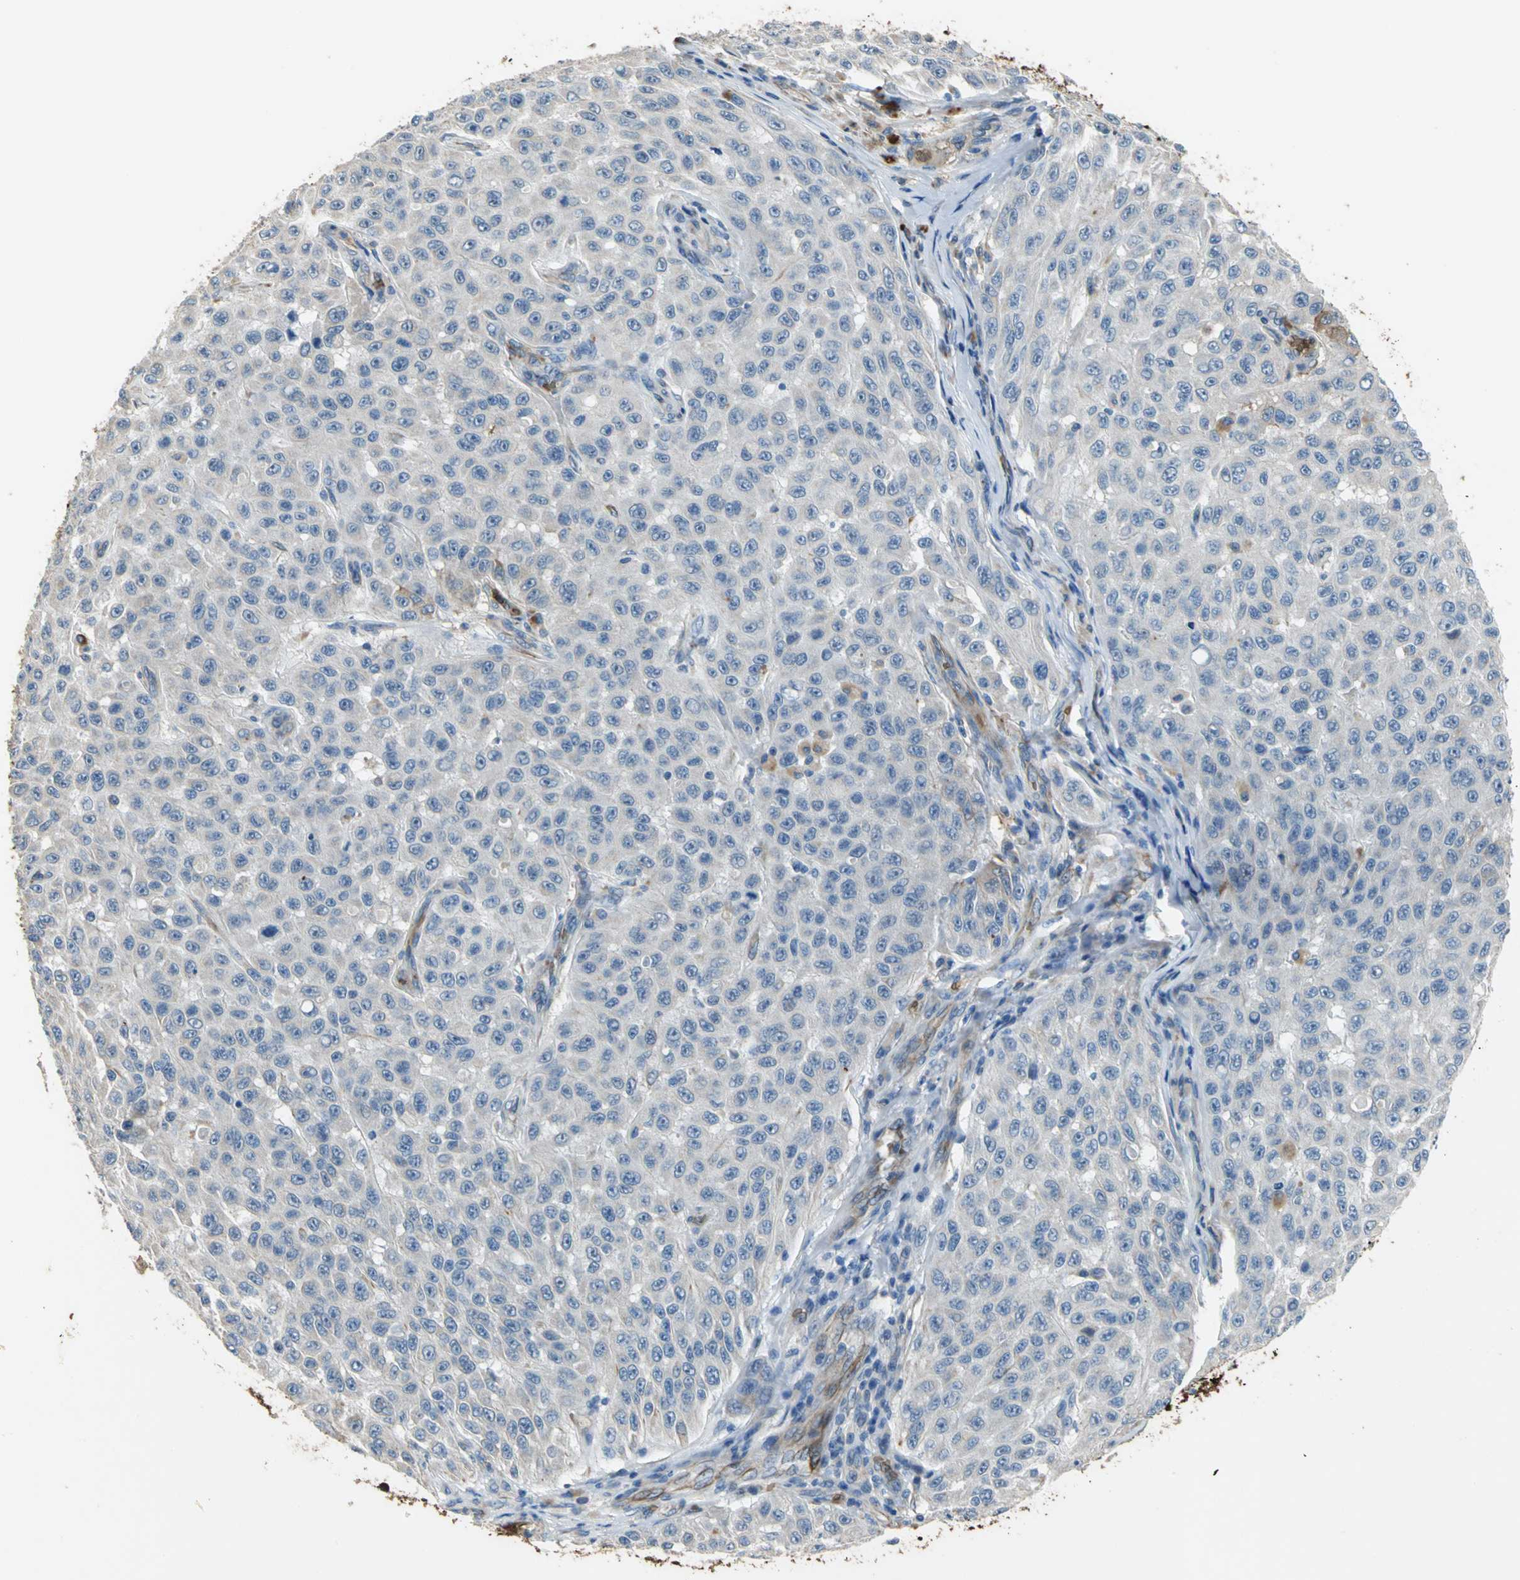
{"staining": {"intensity": "negative", "quantity": "none", "location": "none"}, "tissue": "melanoma", "cell_type": "Tumor cells", "image_type": "cancer", "snomed": [{"axis": "morphology", "description": "Malignant melanoma, NOS"}, {"axis": "topography", "description": "Skin"}], "caption": "IHC of human melanoma exhibits no staining in tumor cells. (DAB (3,3'-diaminobenzidine) immunohistochemistry visualized using brightfield microscopy, high magnification).", "gene": "TREM1", "patient": {"sex": "male", "age": 30}}